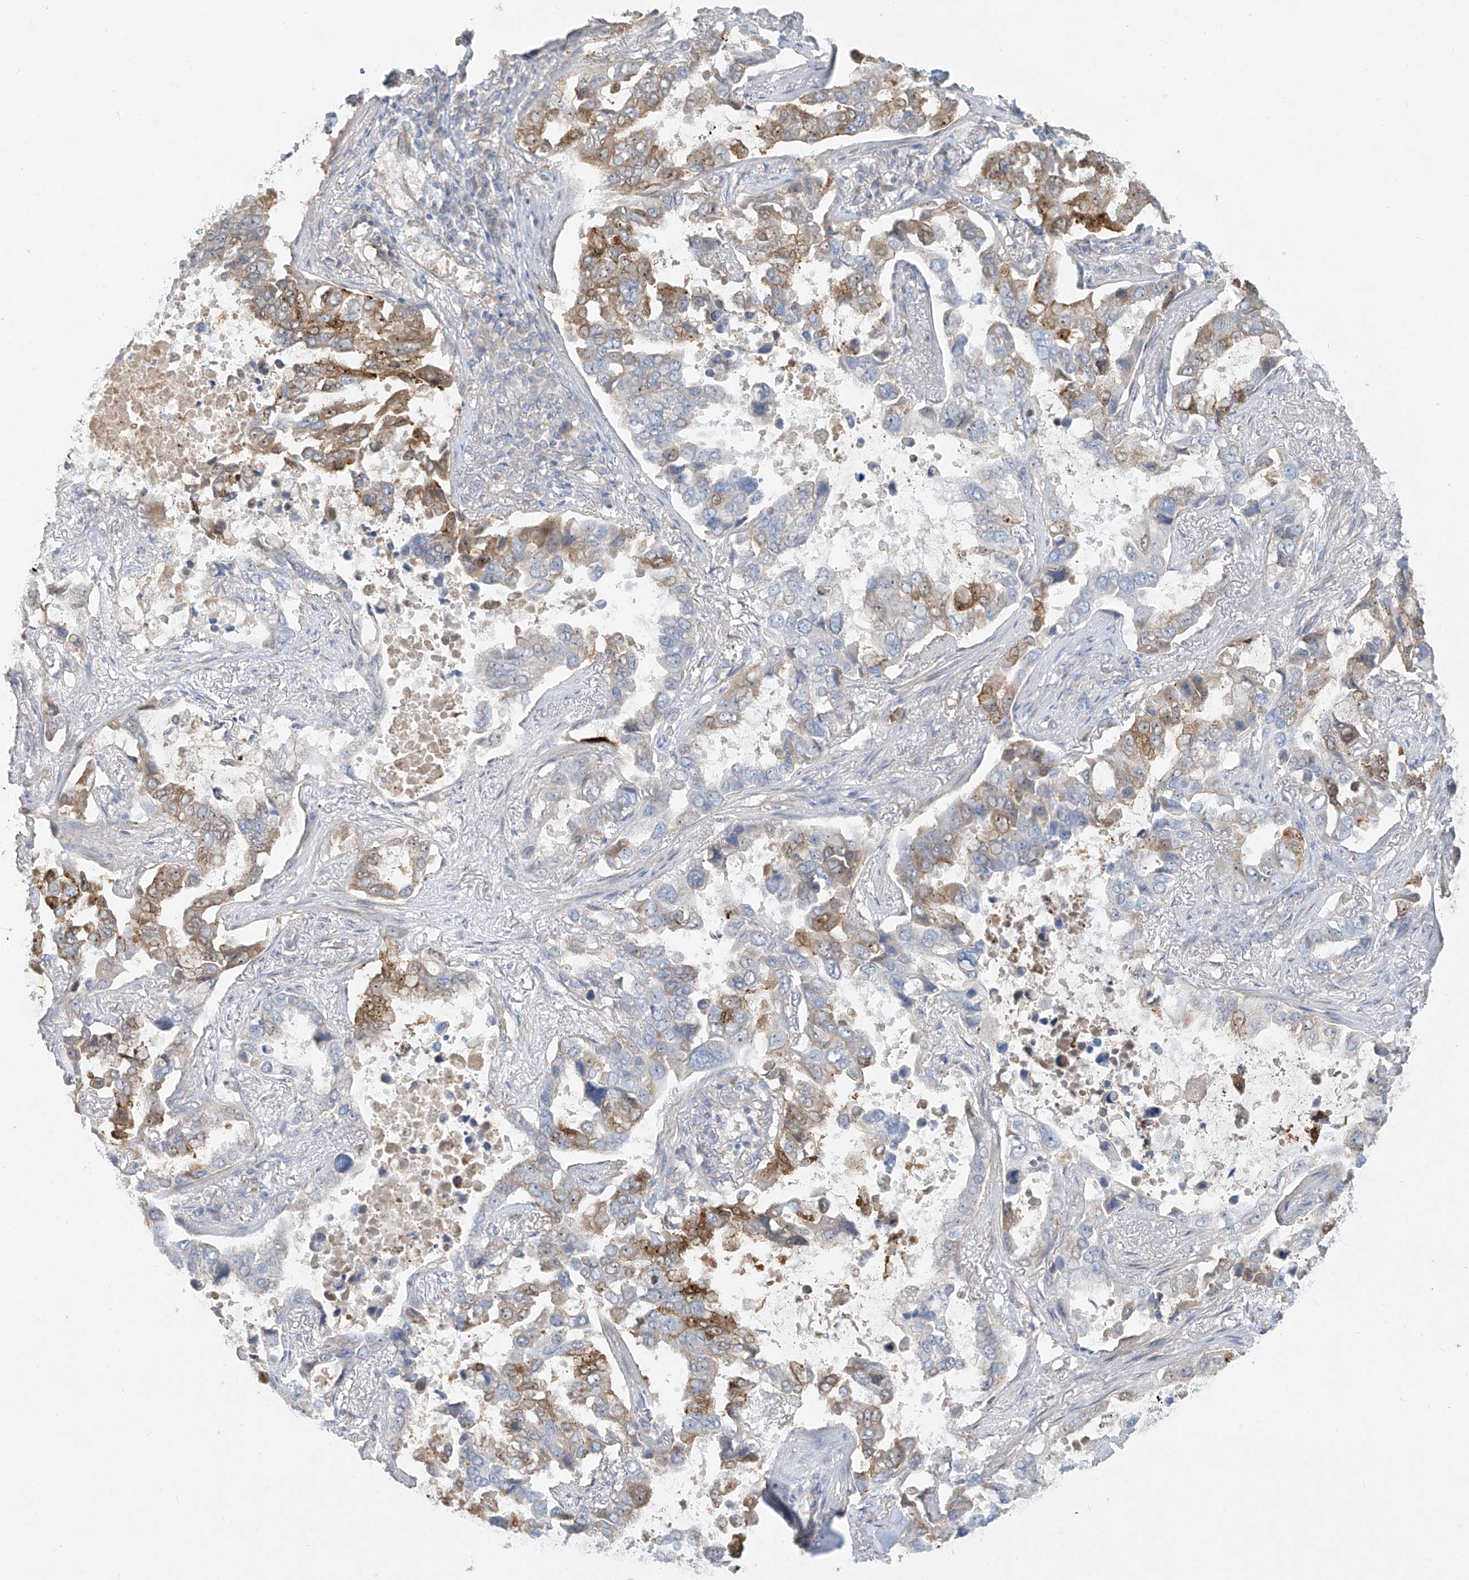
{"staining": {"intensity": "moderate", "quantity": "<25%", "location": "cytoplasmic/membranous,nuclear"}, "tissue": "lung cancer", "cell_type": "Tumor cells", "image_type": "cancer", "snomed": [{"axis": "morphology", "description": "Squamous cell carcinoma, NOS"}, {"axis": "topography", "description": "Lung"}], "caption": "A high-resolution image shows IHC staining of lung squamous cell carcinoma, which demonstrates moderate cytoplasmic/membranous and nuclear expression in approximately <25% of tumor cells.", "gene": "C2orf42", "patient": {"sex": "male", "age": 66}}